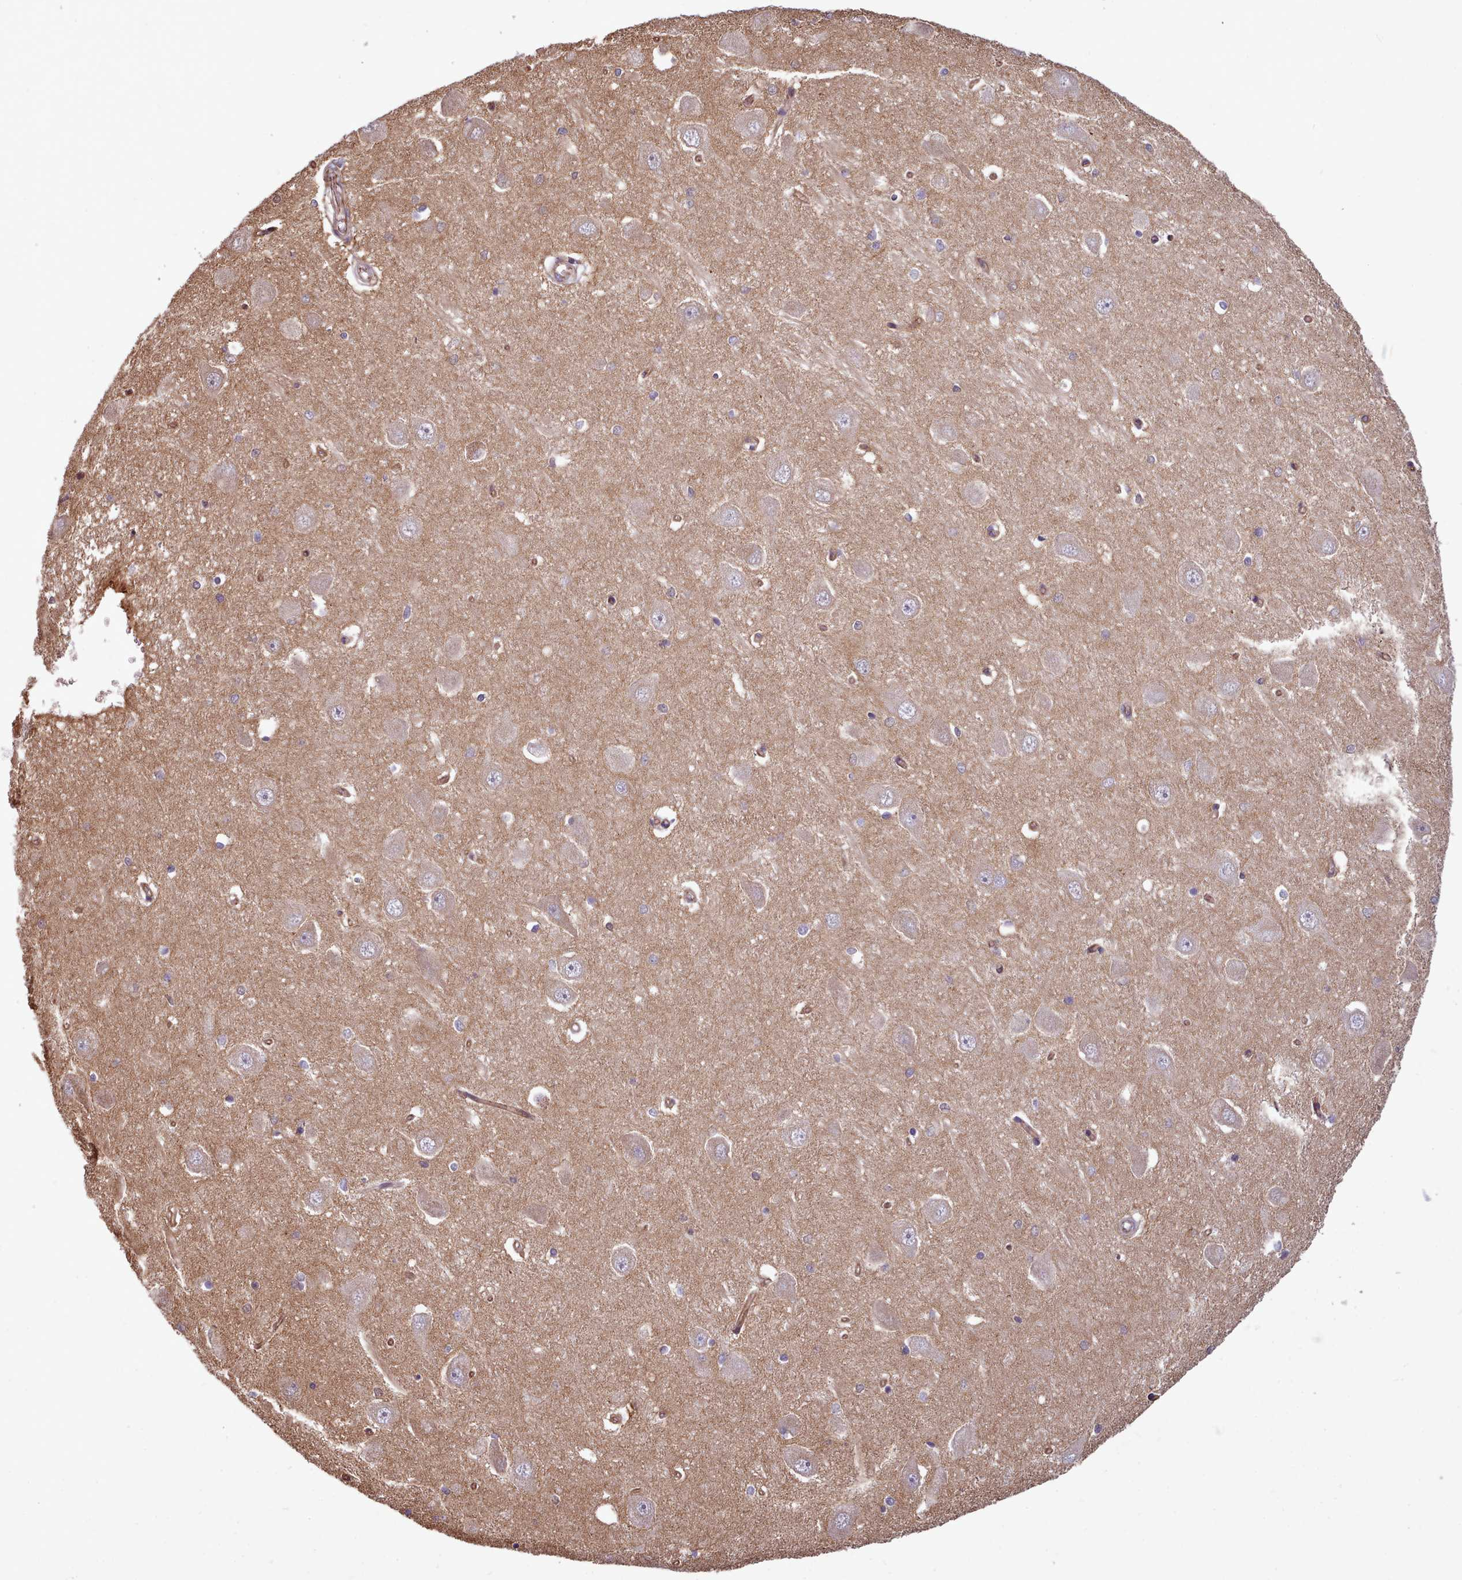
{"staining": {"intensity": "weak", "quantity": "25%-75%", "location": "cytoplasmic/membranous"}, "tissue": "hippocampus", "cell_type": "Glial cells", "image_type": "normal", "snomed": [{"axis": "morphology", "description": "Normal tissue, NOS"}, {"axis": "topography", "description": "Hippocampus"}], "caption": "Immunohistochemical staining of normal hippocampus reveals low levels of weak cytoplasmic/membranous positivity in about 25%-75% of glial cells. The protein is shown in brown color, while the nuclei are stained blue.", "gene": "MRPL46", "patient": {"sex": "male", "age": 45}}